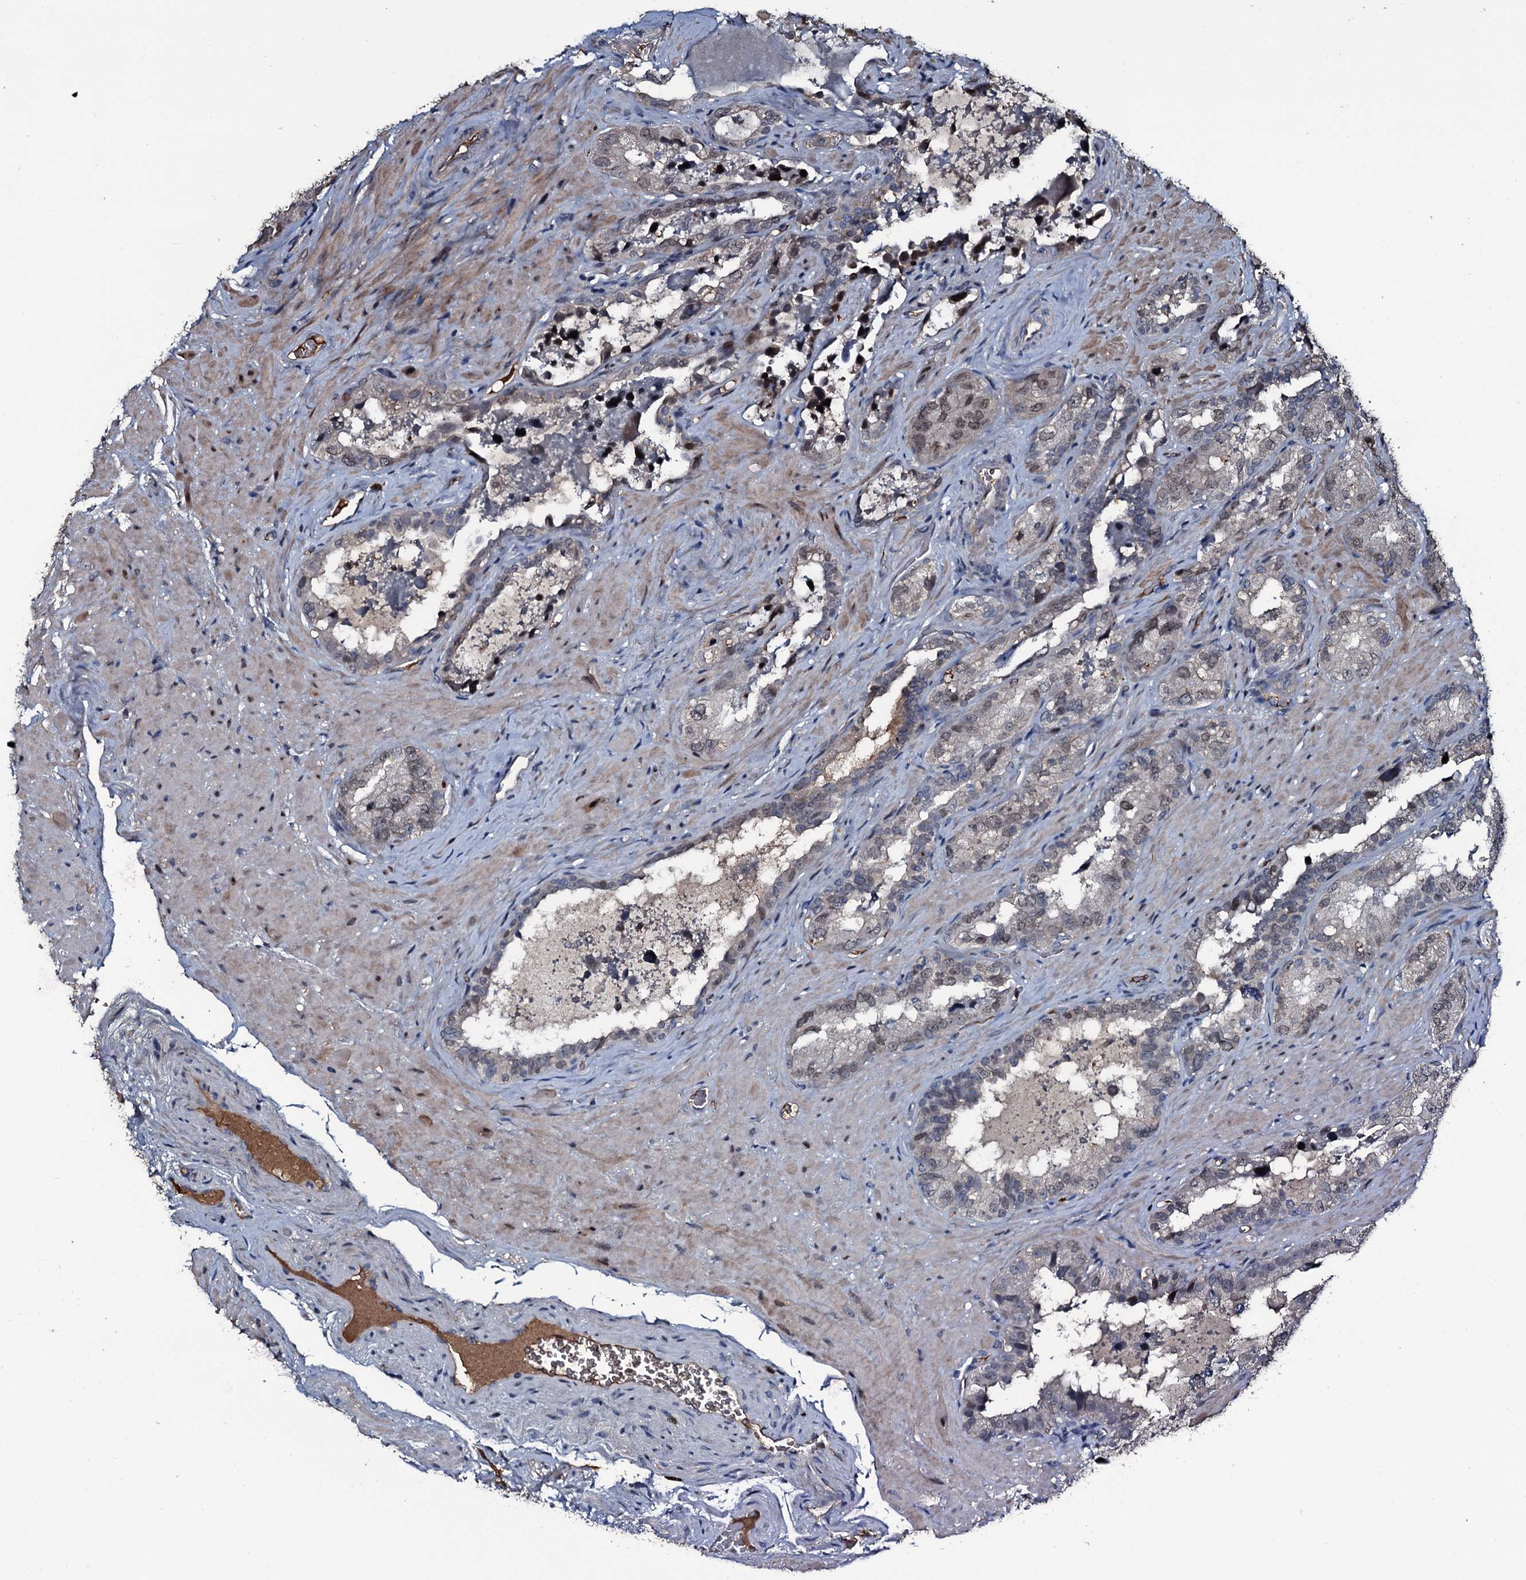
{"staining": {"intensity": "weak", "quantity": "<25%", "location": "nuclear"}, "tissue": "seminal vesicle", "cell_type": "Glandular cells", "image_type": "normal", "snomed": [{"axis": "morphology", "description": "Normal tissue, NOS"}, {"axis": "topography", "description": "Seminal veicle"}, {"axis": "topography", "description": "Peripheral nerve tissue"}], "caption": "DAB immunohistochemical staining of benign human seminal vesicle exhibits no significant expression in glandular cells. (DAB (3,3'-diaminobenzidine) IHC with hematoxylin counter stain).", "gene": "LYG2", "patient": {"sex": "male", "age": 67}}